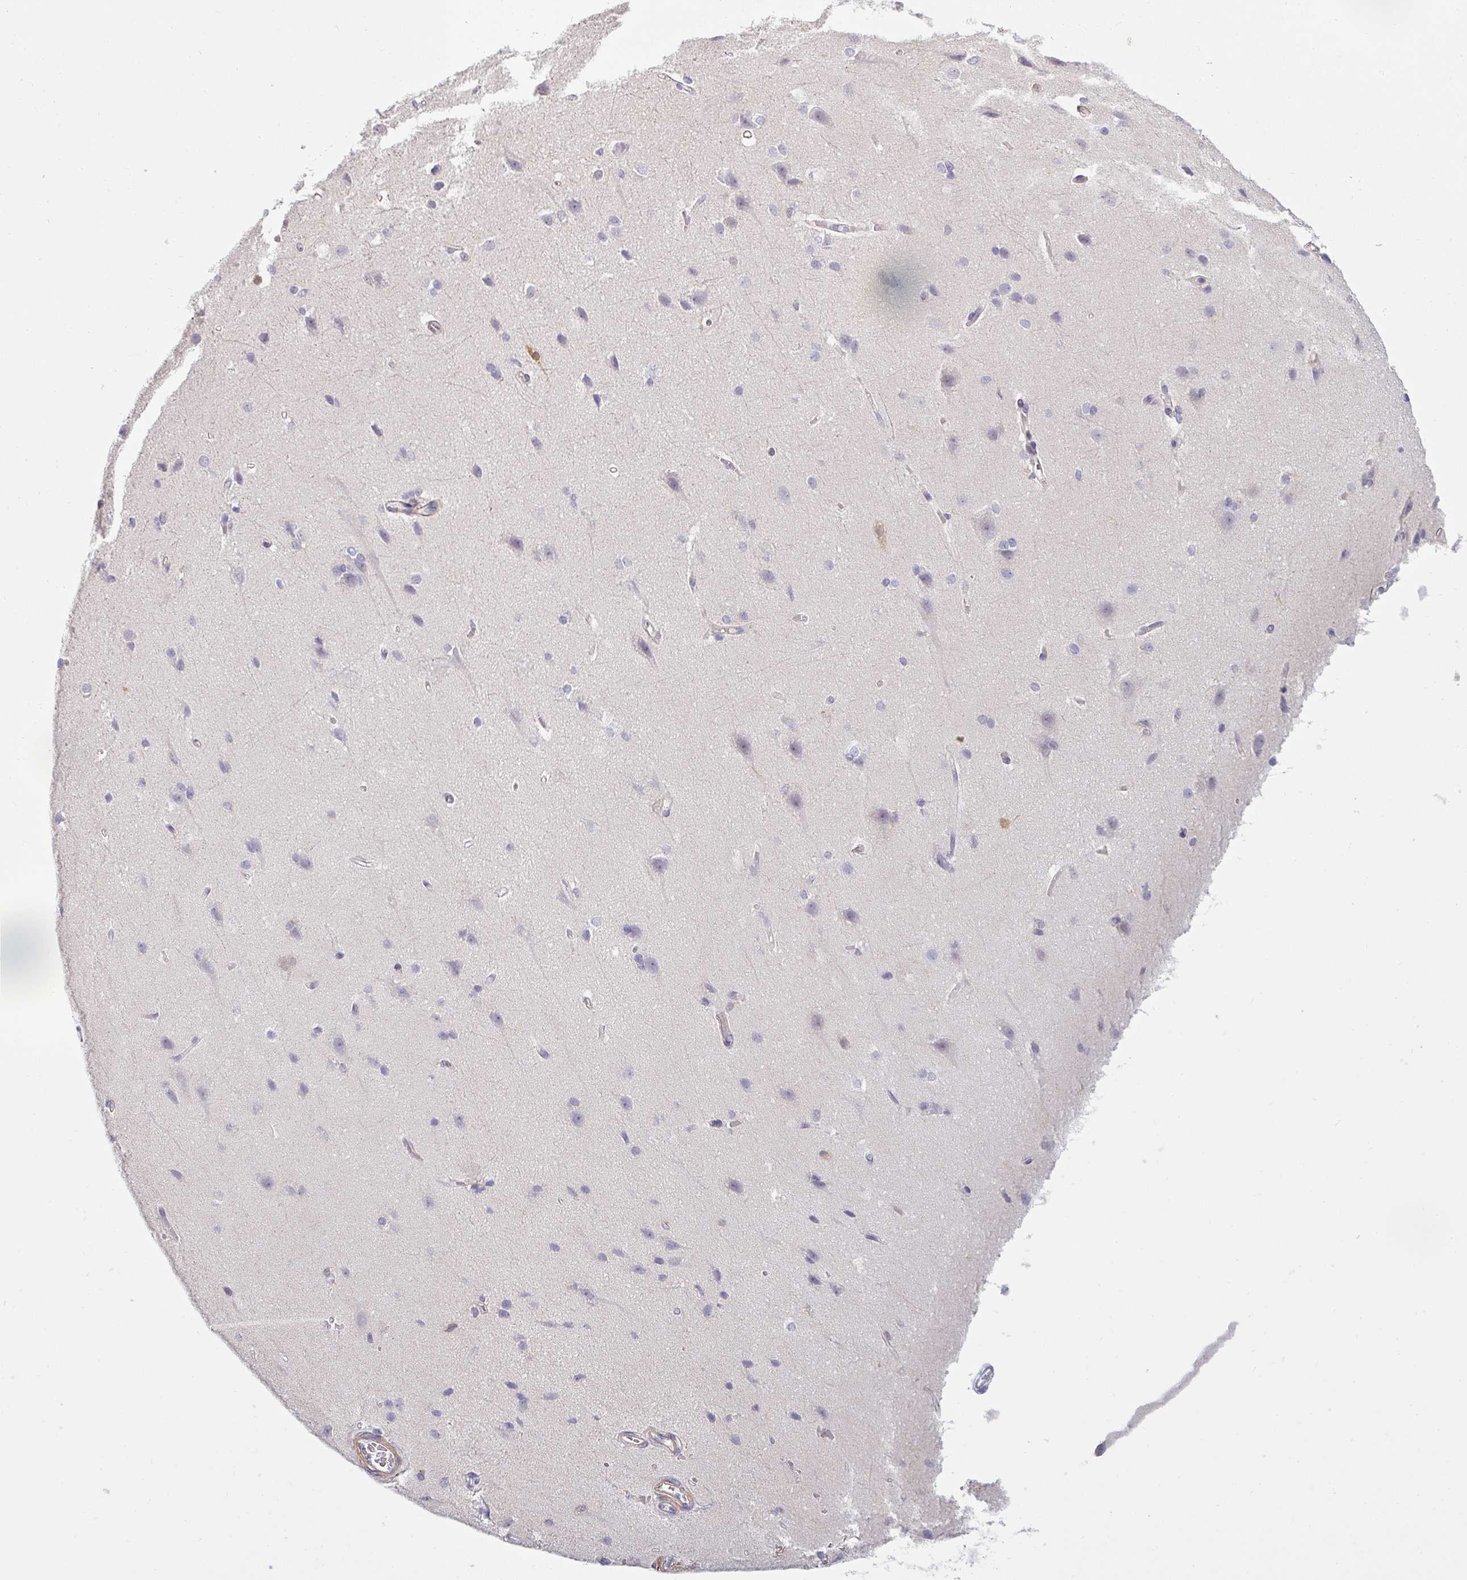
{"staining": {"intensity": "negative", "quantity": "none", "location": "none"}, "tissue": "cerebral cortex", "cell_type": "Endothelial cells", "image_type": "normal", "snomed": [{"axis": "morphology", "description": "Normal tissue, NOS"}, {"axis": "topography", "description": "Cerebral cortex"}], "caption": "Histopathology image shows no significant protein positivity in endothelial cells of benign cerebral cortex.", "gene": "ZNF835", "patient": {"sex": "male", "age": 37}}